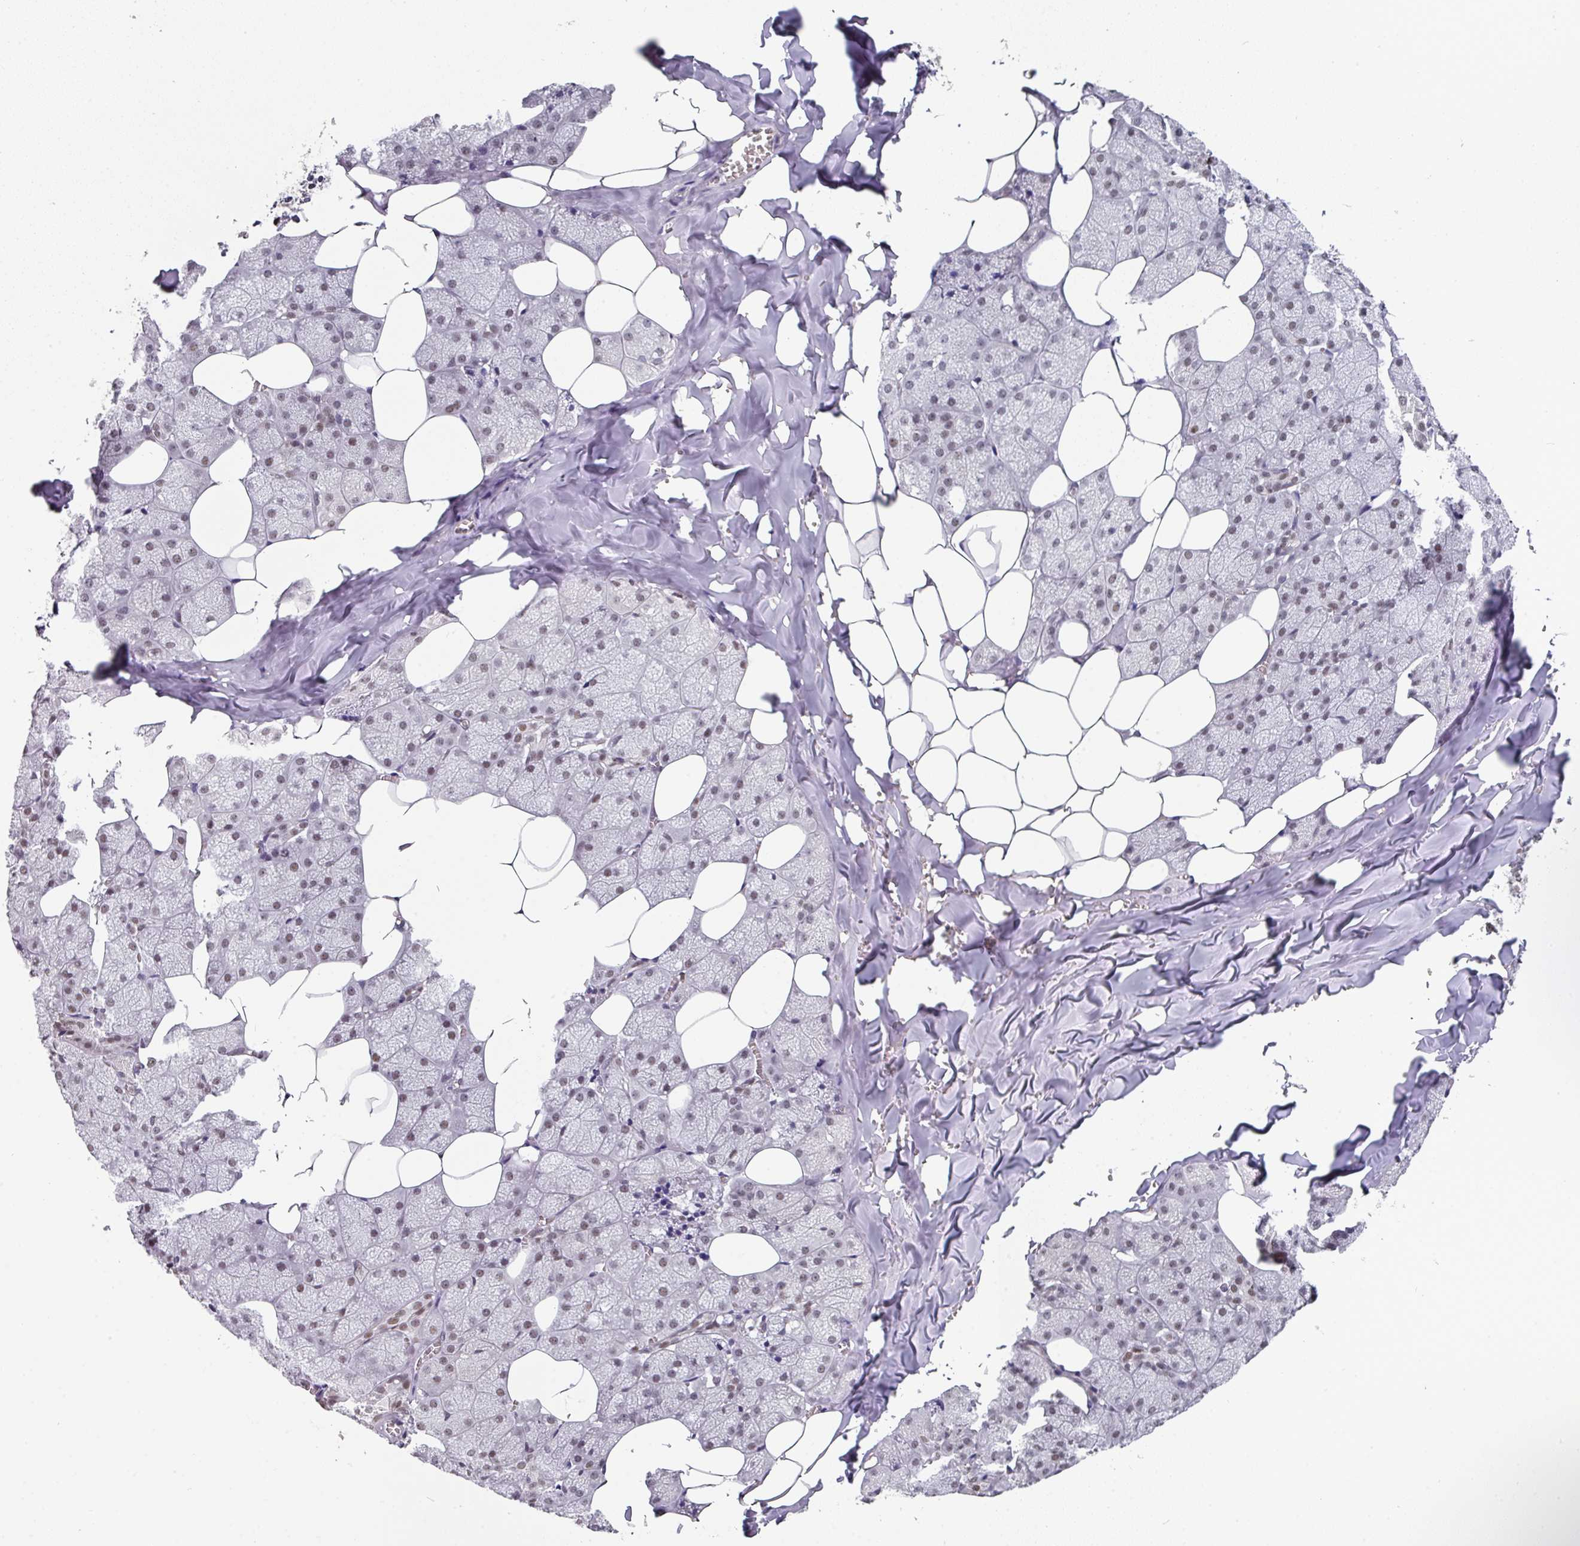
{"staining": {"intensity": "moderate", "quantity": ">75%", "location": "nuclear"}, "tissue": "salivary gland", "cell_type": "Glandular cells", "image_type": "normal", "snomed": [{"axis": "morphology", "description": "Normal tissue, NOS"}, {"axis": "topography", "description": "Salivary gland"}, {"axis": "topography", "description": "Peripheral nerve tissue"}], "caption": "Immunohistochemical staining of unremarkable human salivary gland exhibits >75% levels of moderate nuclear protein staining in about >75% of glandular cells. The protein of interest is shown in brown color, while the nuclei are stained blue.", "gene": "ENSG00000283782", "patient": {"sex": "male", "age": 38}}